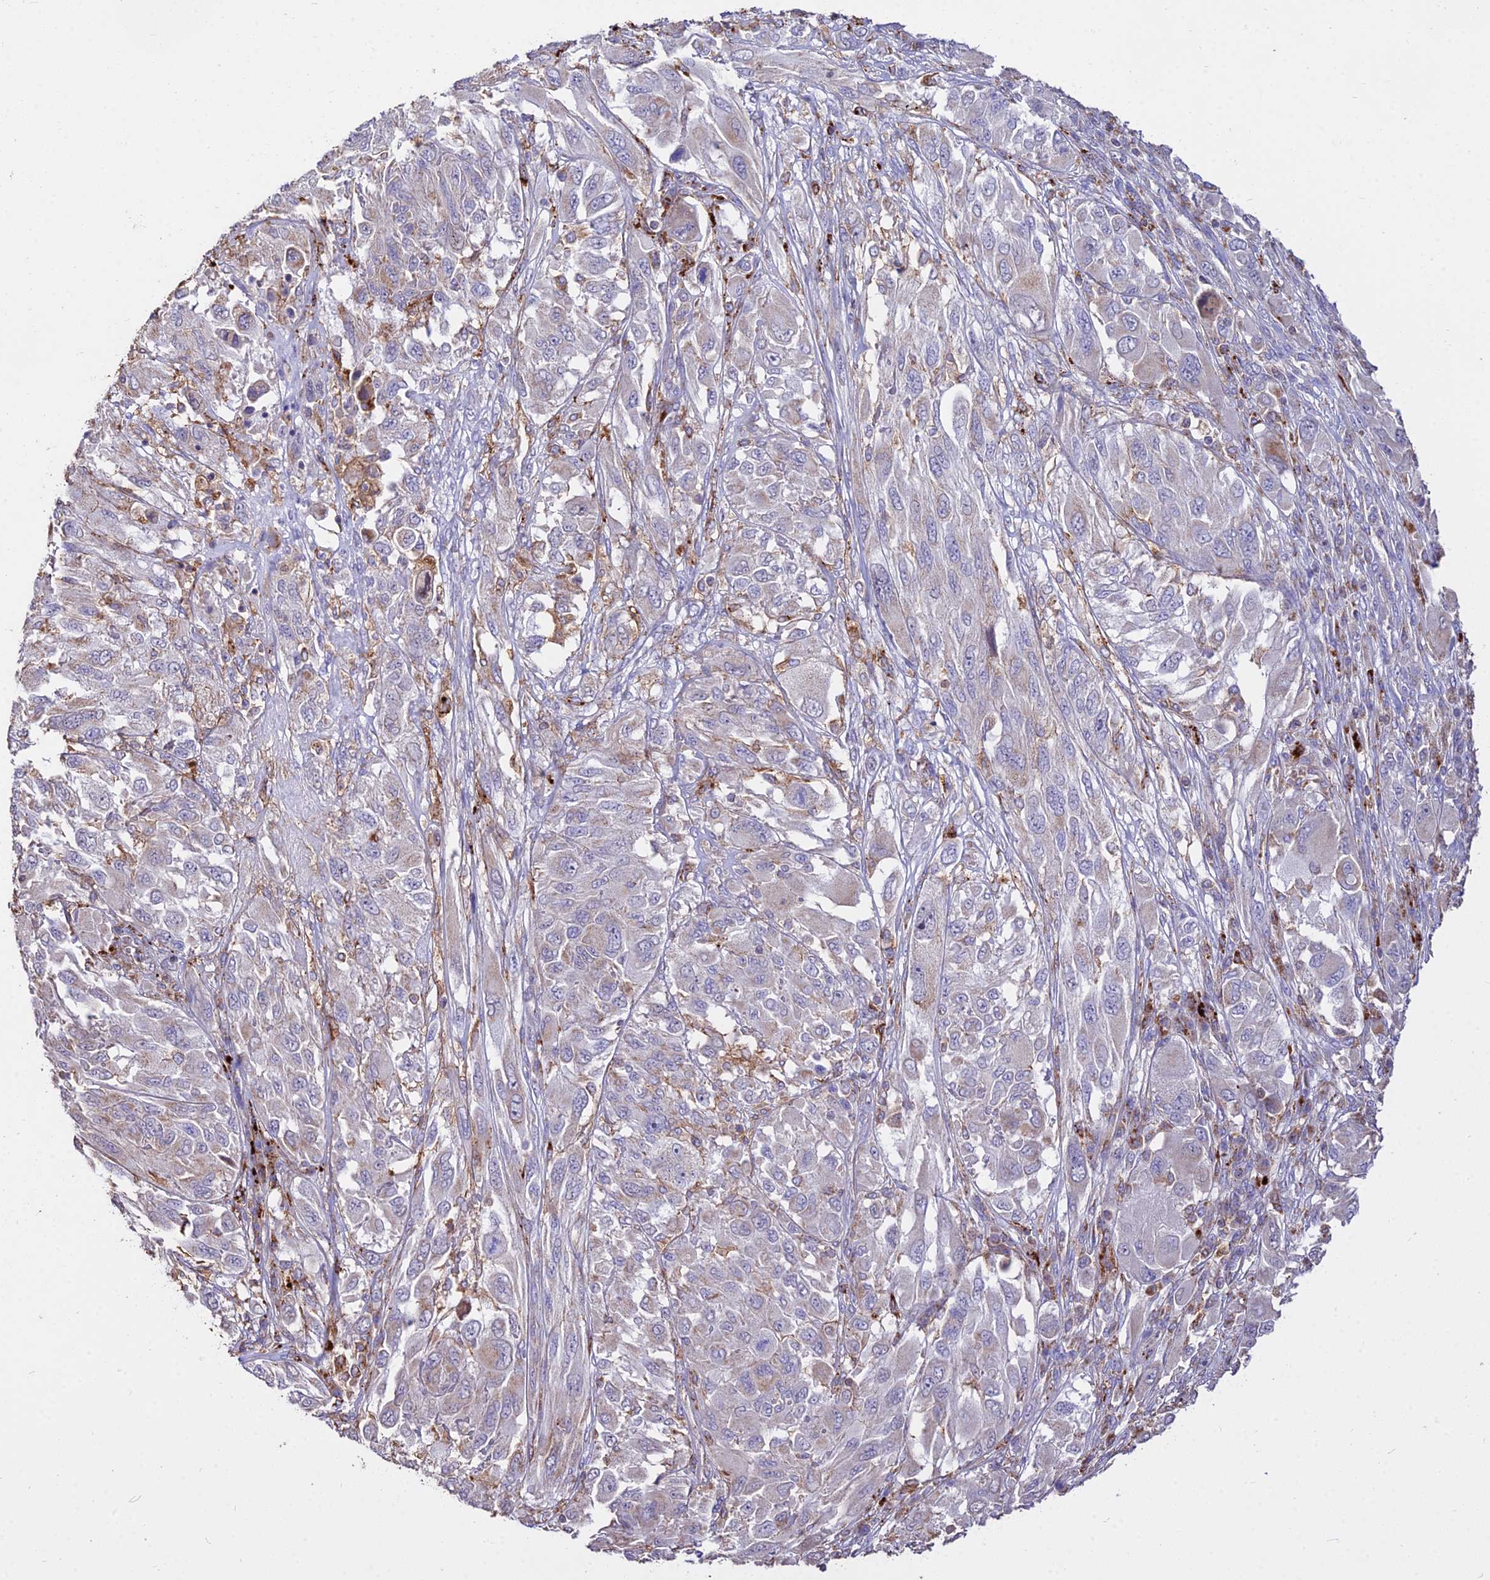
{"staining": {"intensity": "negative", "quantity": "none", "location": "none"}, "tissue": "melanoma", "cell_type": "Tumor cells", "image_type": "cancer", "snomed": [{"axis": "morphology", "description": "Malignant melanoma, NOS"}, {"axis": "topography", "description": "Skin"}], "caption": "This is an immunohistochemistry (IHC) histopathology image of melanoma. There is no expression in tumor cells.", "gene": "PNLIPRP3", "patient": {"sex": "female", "age": 91}}